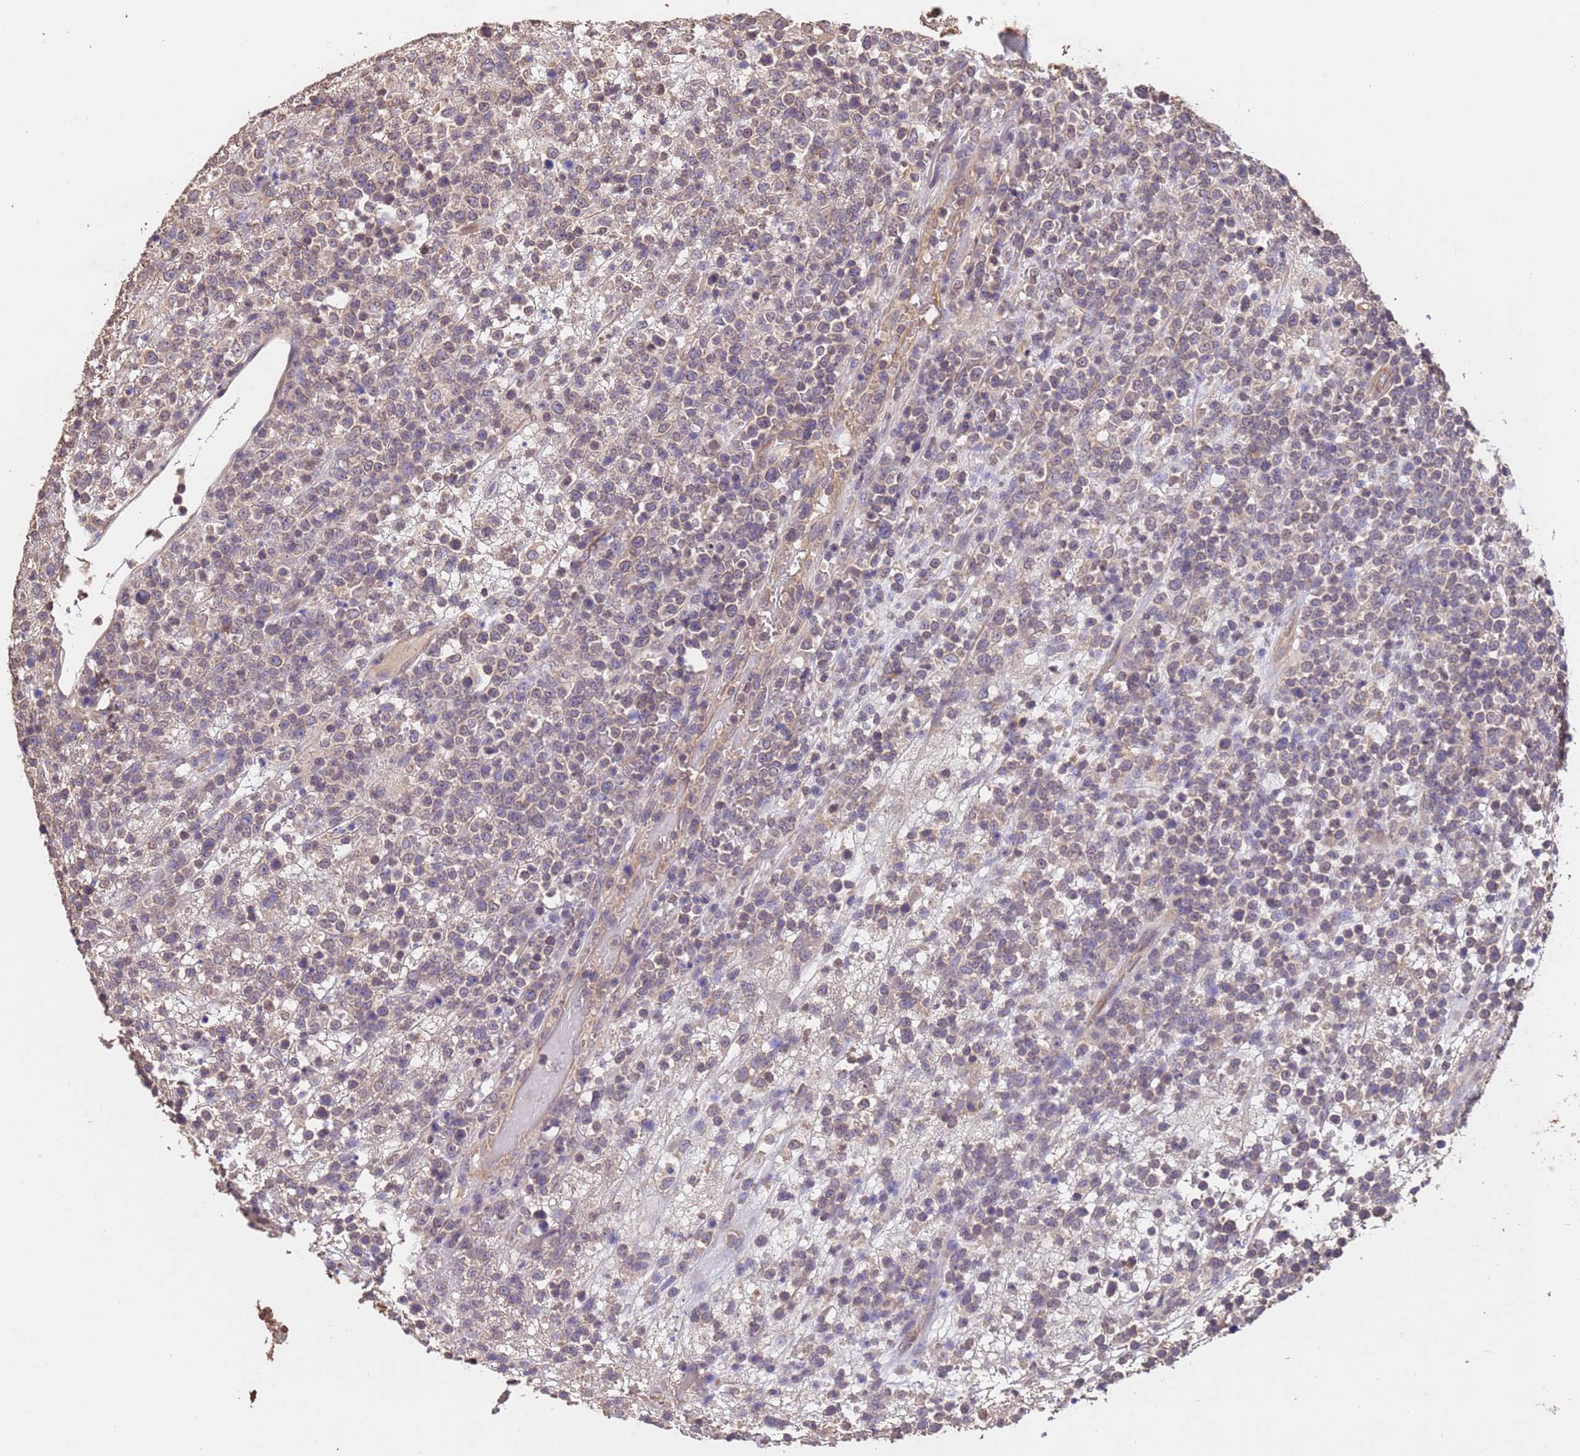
{"staining": {"intensity": "weak", "quantity": "<25%", "location": "cytoplasmic/membranous"}, "tissue": "lymphoma", "cell_type": "Tumor cells", "image_type": "cancer", "snomed": [{"axis": "morphology", "description": "Malignant lymphoma, non-Hodgkin's type, High grade"}, {"axis": "topography", "description": "Colon"}], "caption": "Immunohistochemistry (IHC) of human high-grade malignant lymphoma, non-Hodgkin's type exhibits no expression in tumor cells.", "gene": "MTX3", "patient": {"sex": "female", "age": 53}}